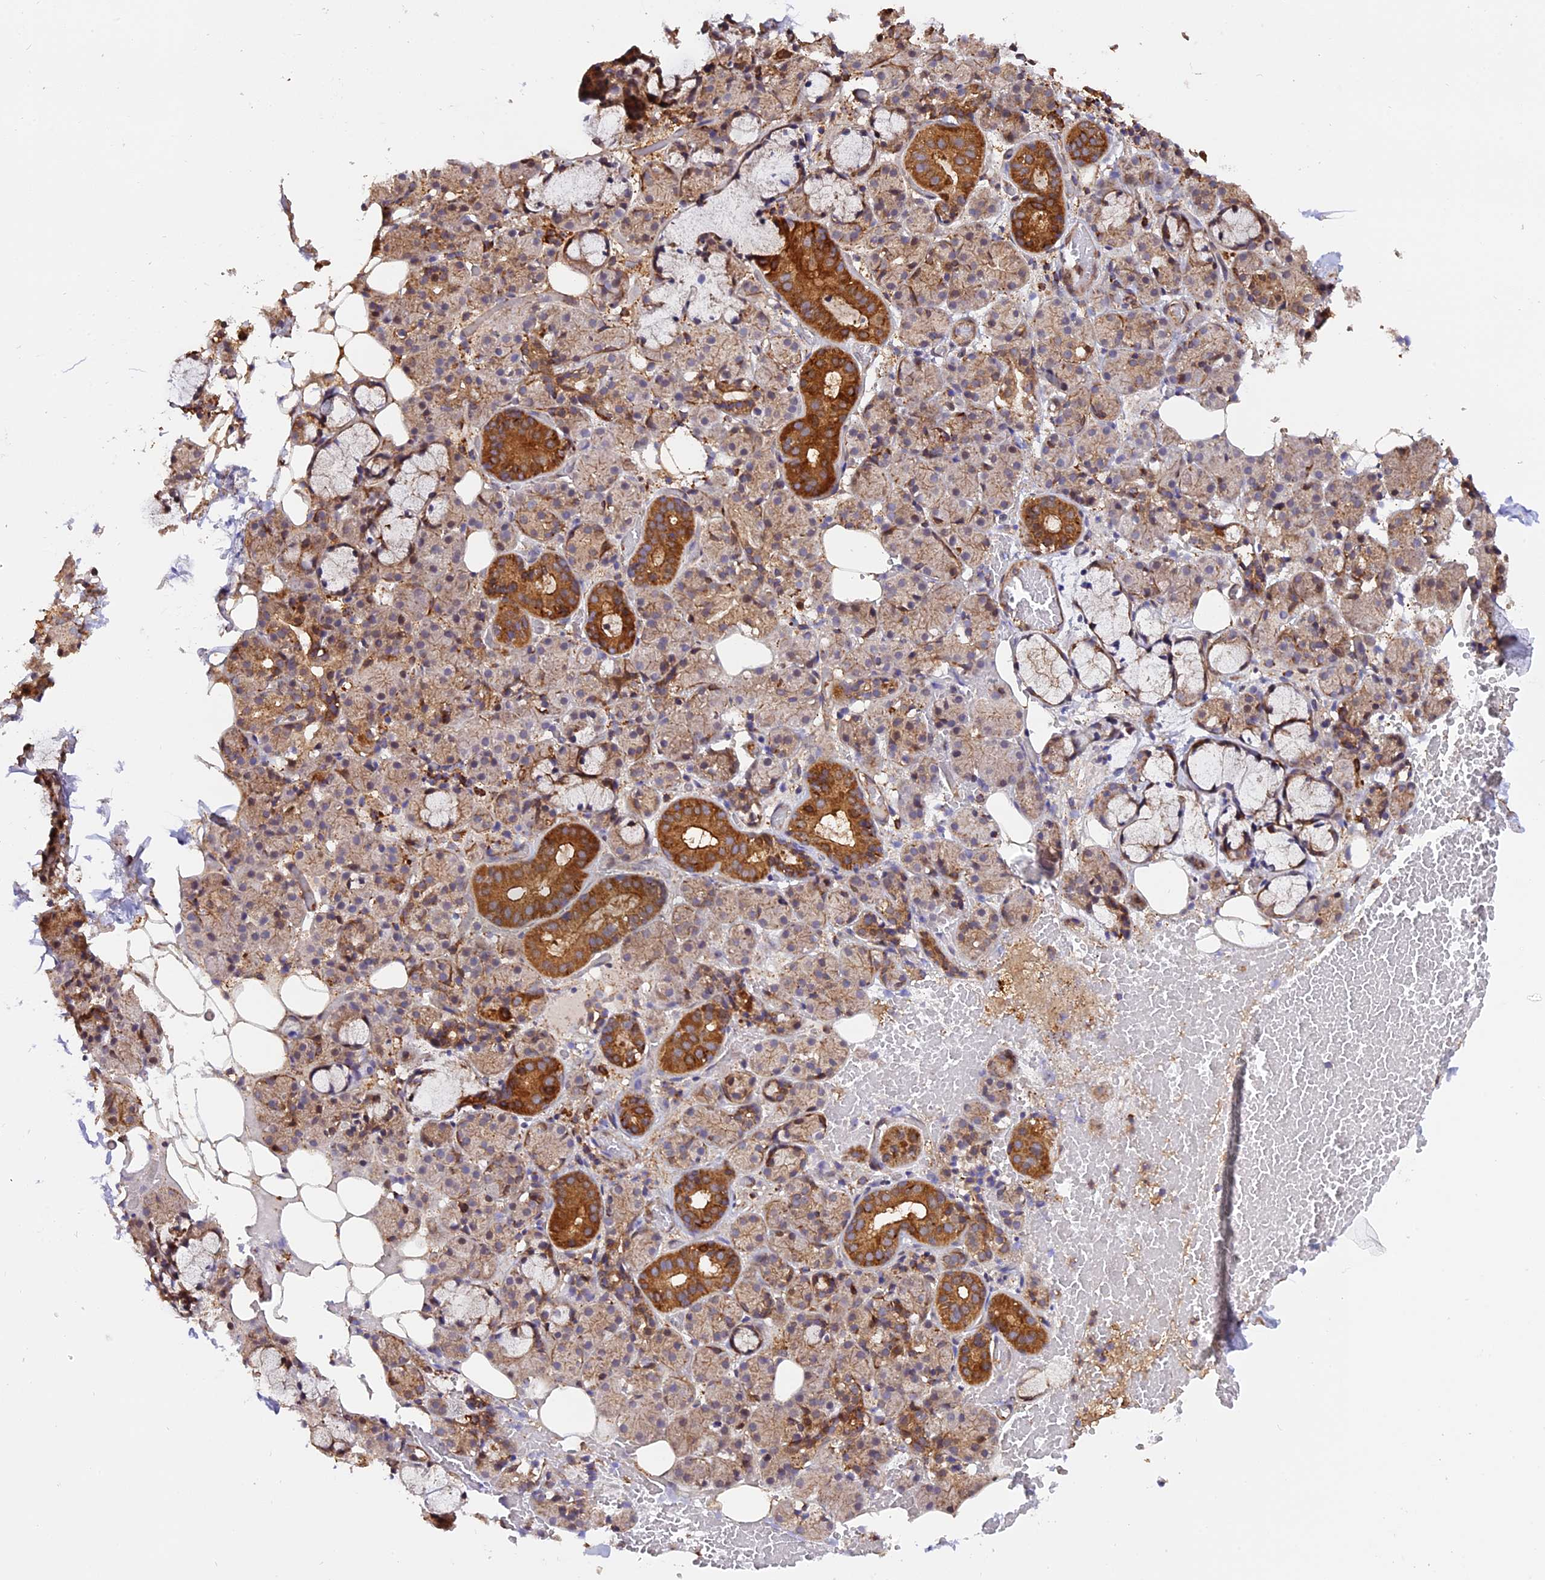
{"staining": {"intensity": "strong", "quantity": "25%-75%", "location": "cytoplasmic/membranous"}, "tissue": "salivary gland", "cell_type": "Glandular cells", "image_type": "normal", "snomed": [{"axis": "morphology", "description": "Normal tissue, NOS"}, {"axis": "topography", "description": "Salivary gland"}], "caption": "Protein analysis of normal salivary gland reveals strong cytoplasmic/membranous positivity in about 25%-75% of glandular cells.", "gene": "HERPUD1", "patient": {"sex": "male", "age": 63}}